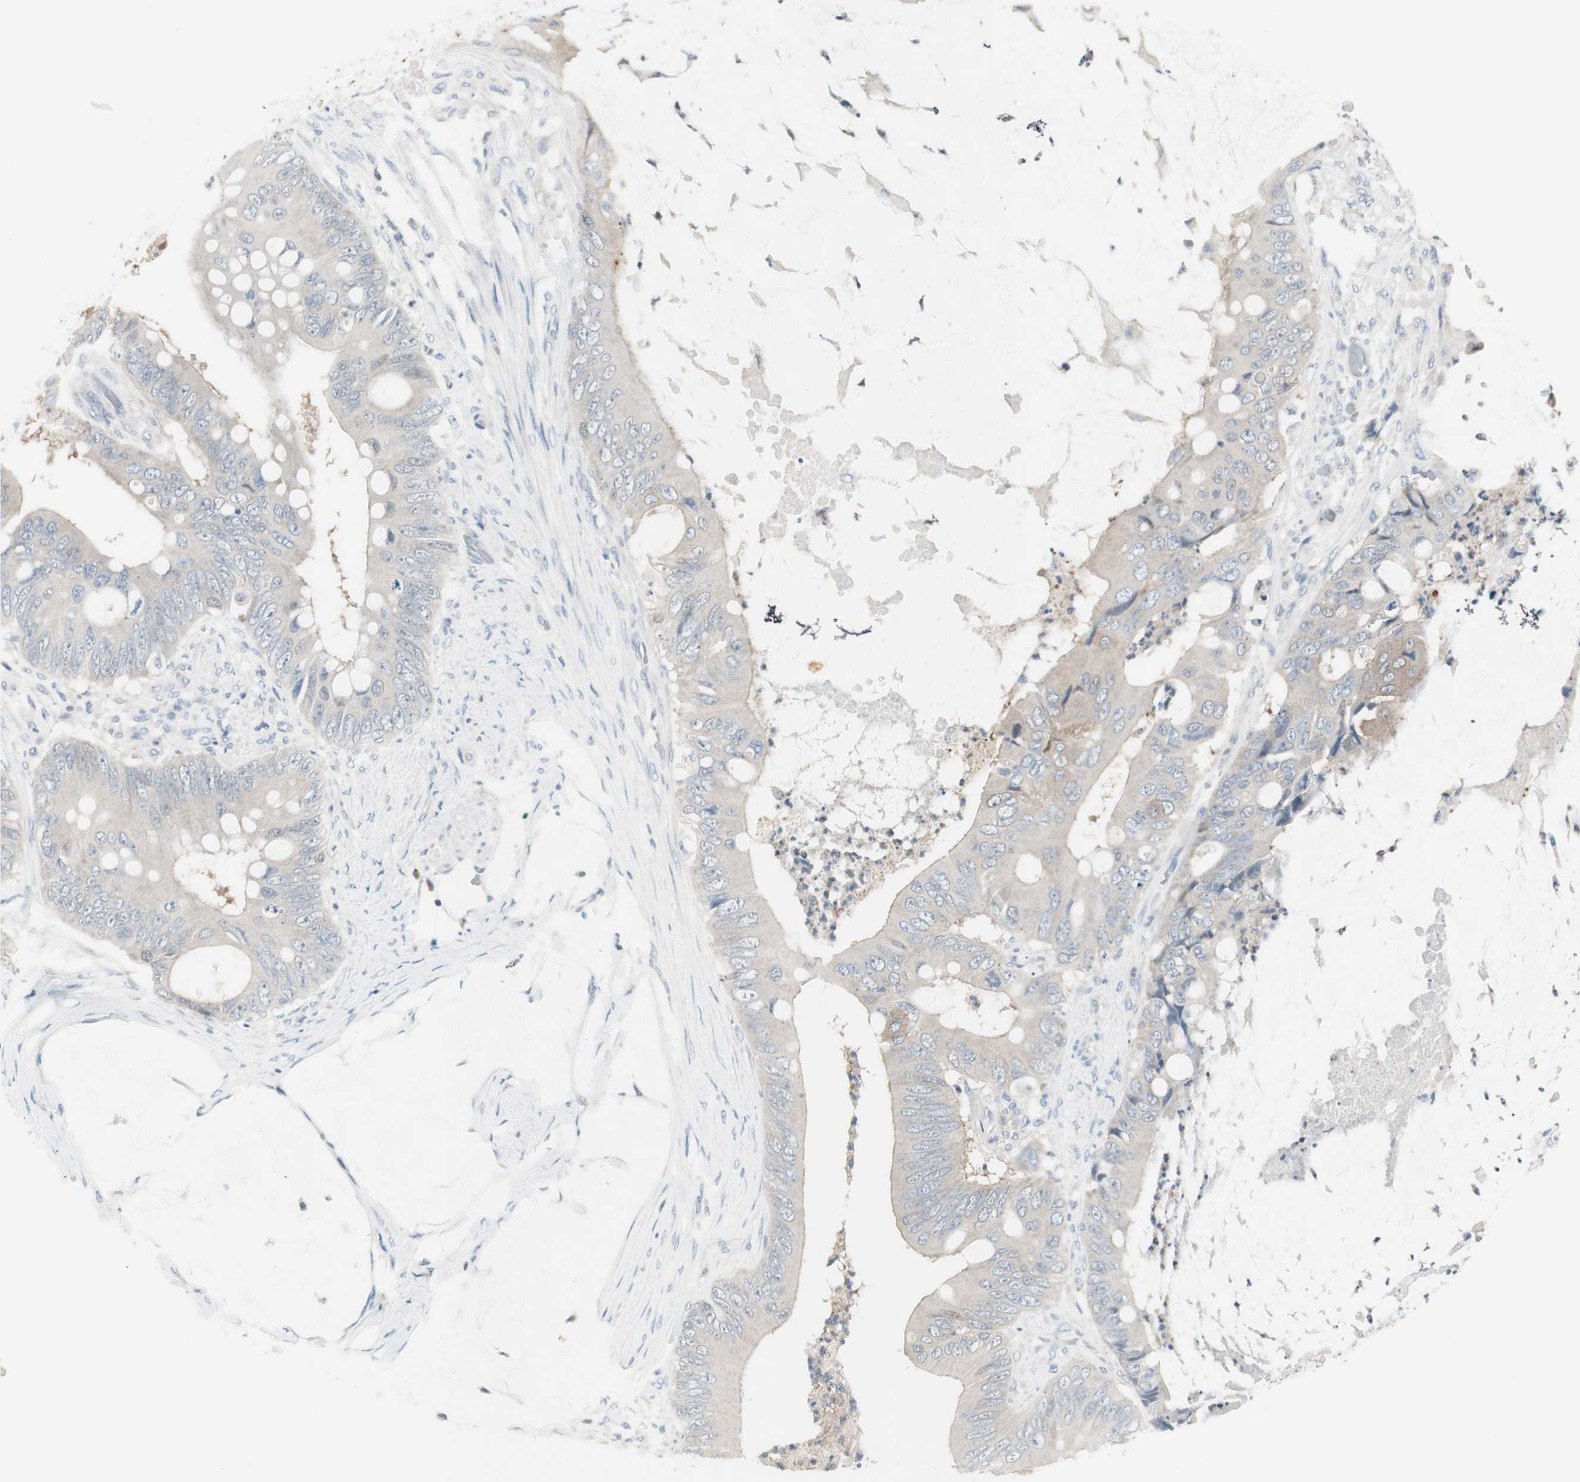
{"staining": {"intensity": "weak", "quantity": "25%-75%", "location": "cytoplasmic/membranous"}, "tissue": "colorectal cancer", "cell_type": "Tumor cells", "image_type": "cancer", "snomed": [{"axis": "morphology", "description": "Adenocarcinoma, NOS"}, {"axis": "topography", "description": "Rectum"}], "caption": "A low amount of weak cytoplasmic/membranous staining is appreciated in about 25%-75% of tumor cells in colorectal cancer tissue.", "gene": "SLC9A3R1", "patient": {"sex": "female", "age": 77}}